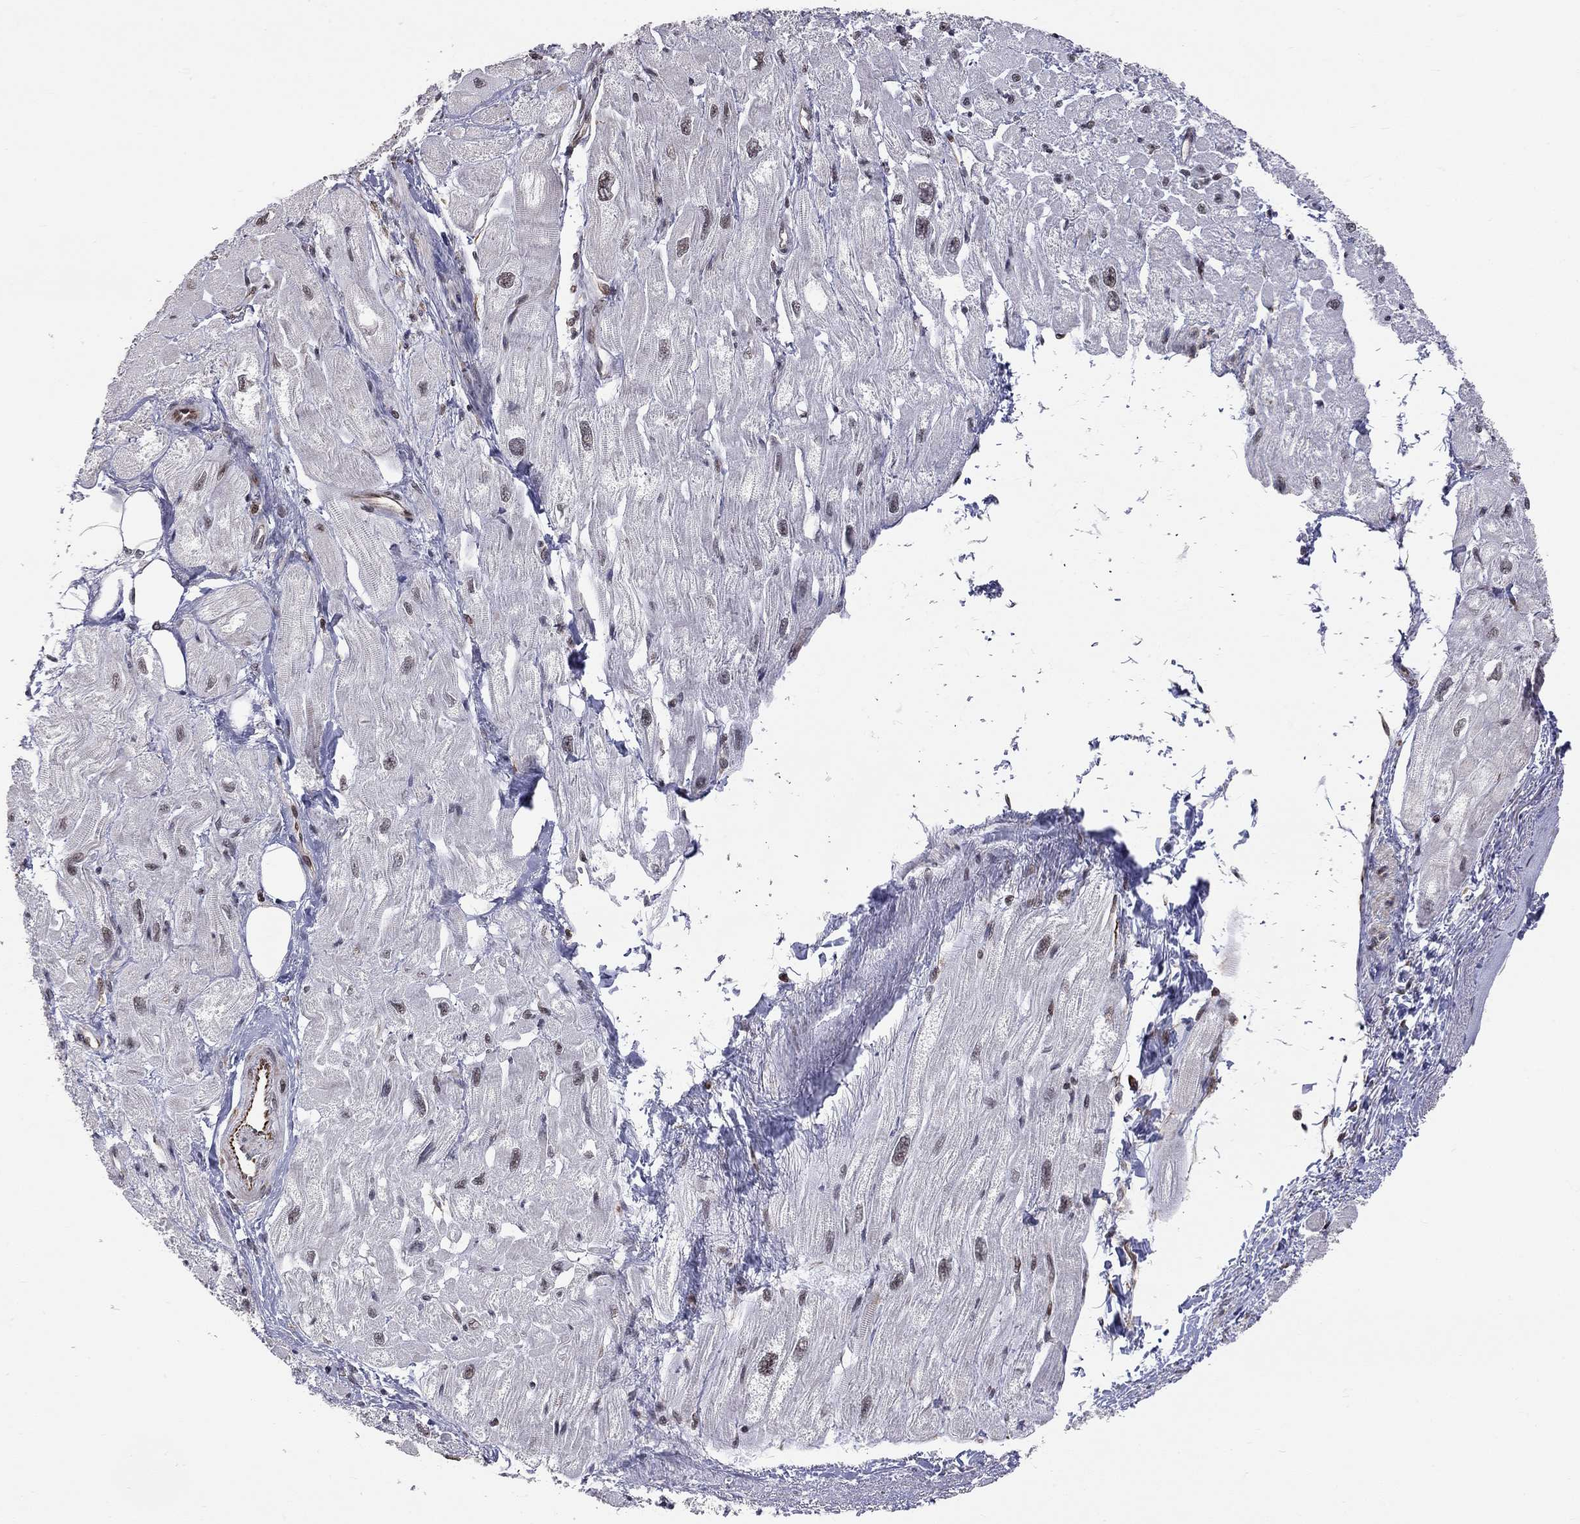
{"staining": {"intensity": "negative", "quantity": "none", "location": "none"}, "tissue": "heart muscle", "cell_type": "Cardiomyocytes", "image_type": "normal", "snomed": [{"axis": "morphology", "description": "Normal tissue, NOS"}, {"axis": "topography", "description": "Heart"}], "caption": "Immunohistochemistry (IHC) micrograph of unremarkable heart muscle: heart muscle stained with DAB demonstrates no significant protein staining in cardiomyocytes.", "gene": "MTNR1B", "patient": {"sex": "male", "age": 66}}